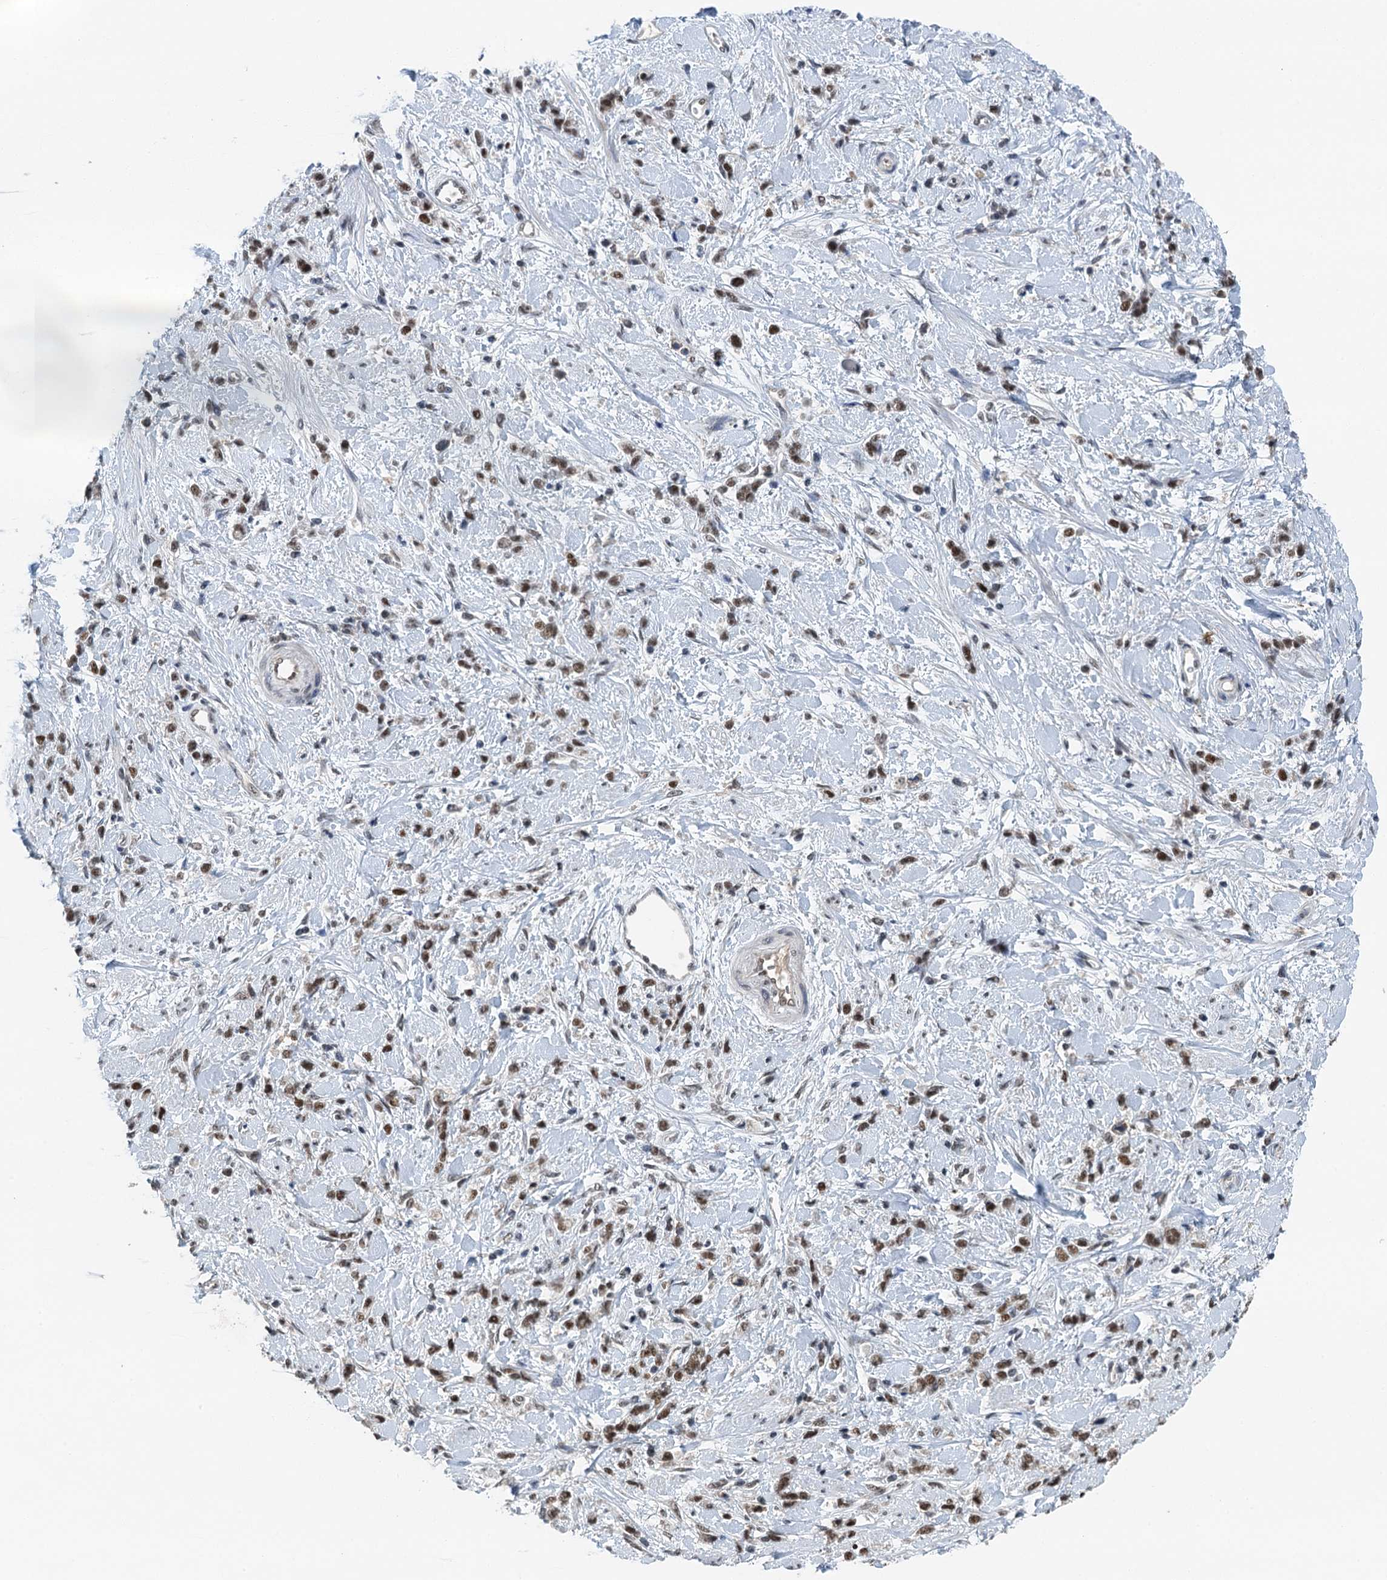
{"staining": {"intensity": "moderate", "quantity": ">75%", "location": "nuclear"}, "tissue": "stomach cancer", "cell_type": "Tumor cells", "image_type": "cancer", "snomed": [{"axis": "morphology", "description": "Adenocarcinoma, NOS"}, {"axis": "topography", "description": "Stomach"}], "caption": "Protein expression analysis of human stomach adenocarcinoma reveals moderate nuclear staining in about >75% of tumor cells.", "gene": "MTA3", "patient": {"sex": "female", "age": 60}}